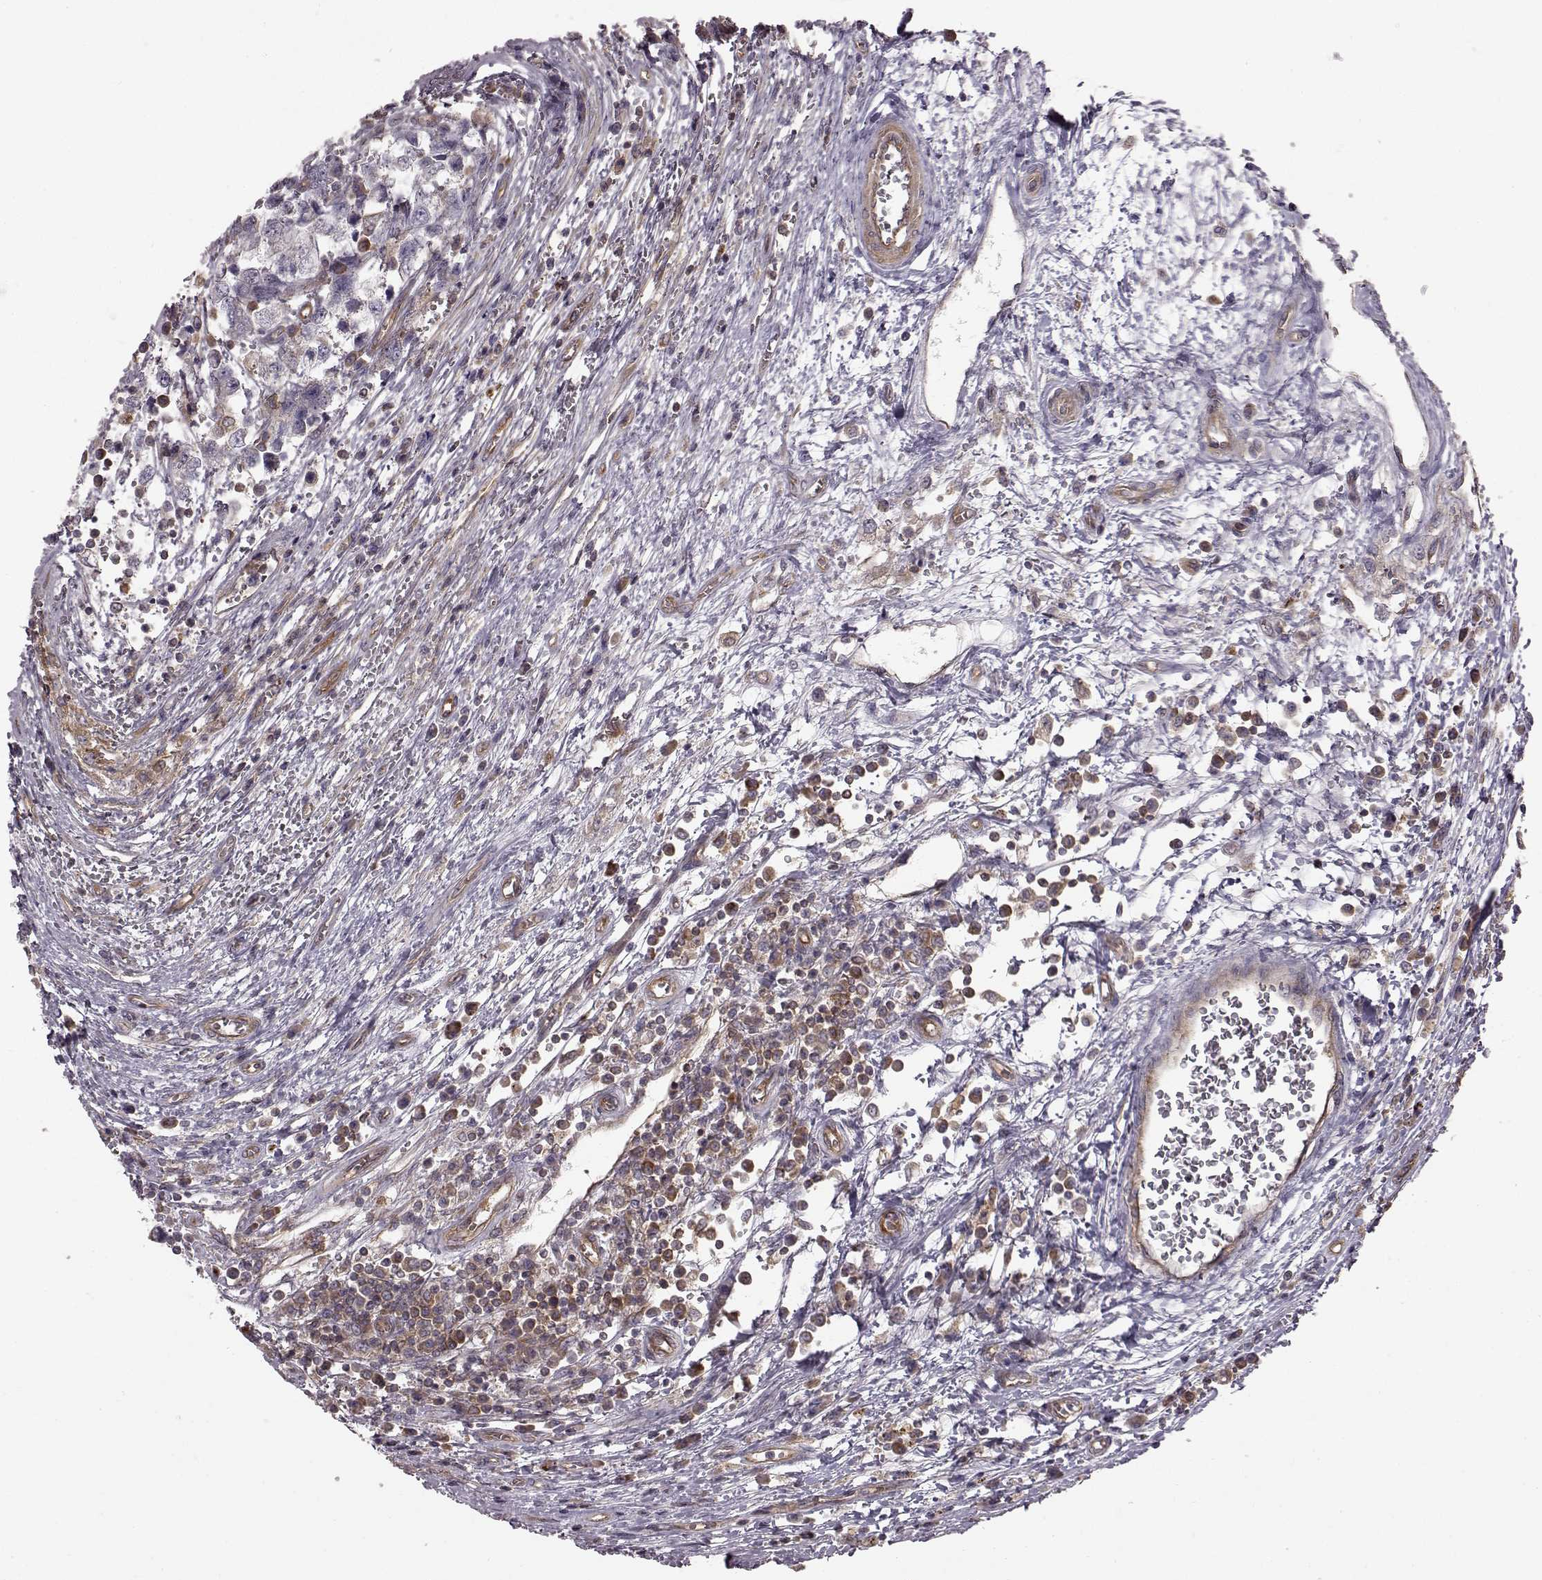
{"staining": {"intensity": "negative", "quantity": "none", "location": "none"}, "tissue": "testis cancer", "cell_type": "Tumor cells", "image_type": "cancer", "snomed": [{"axis": "morphology", "description": "Normal tissue, NOS"}, {"axis": "morphology", "description": "Seminoma, NOS"}, {"axis": "topography", "description": "Testis"}, {"axis": "topography", "description": "Epididymis"}], "caption": "Immunohistochemistry micrograph of neoplastic tissue: human seminoma (testis) stained with DAB demonstrates no significant protein expression in tumor cells.", "gene": "RABGAP1", "patient": {"sex": "male", "age": 34}}